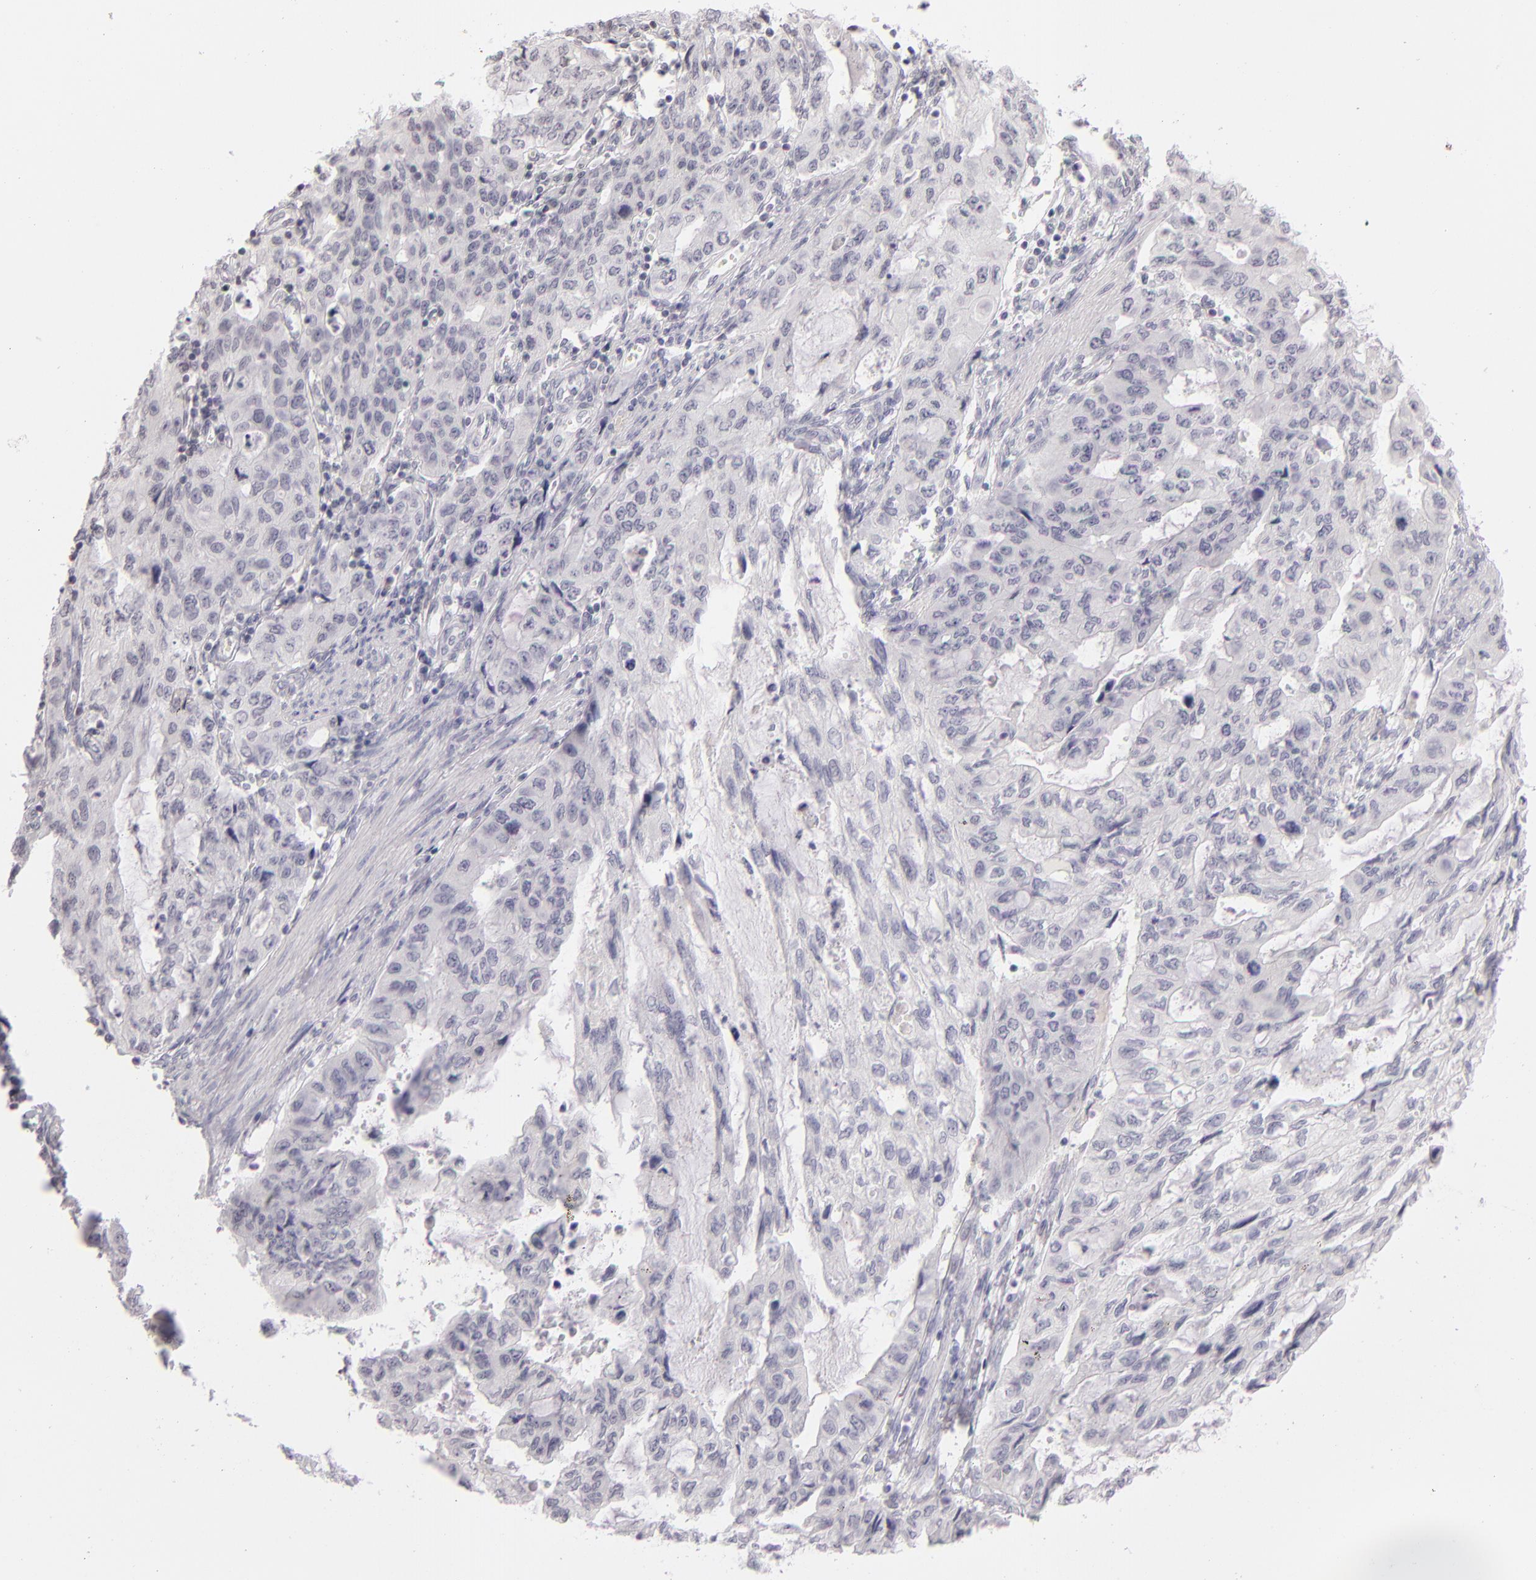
{"staining": {"intensity": "negative", "quantity": "none", "location": "none"}, "tissue": "stomach cancer", "cell_type": "Tumor cells", "image_type": "cancer", "snomed": [{"axis": "morphology", "description": "Adenocarcinoma, NOS"}, {"axis": "topography", "description": "Stomach, upper"}], "caption": "Micrograph shows no significant protein staining in tumor cells of stomach cancer (adenocarcinoma).", "gene": "CD40", "patient": {"sex": "female", "age": 52}}